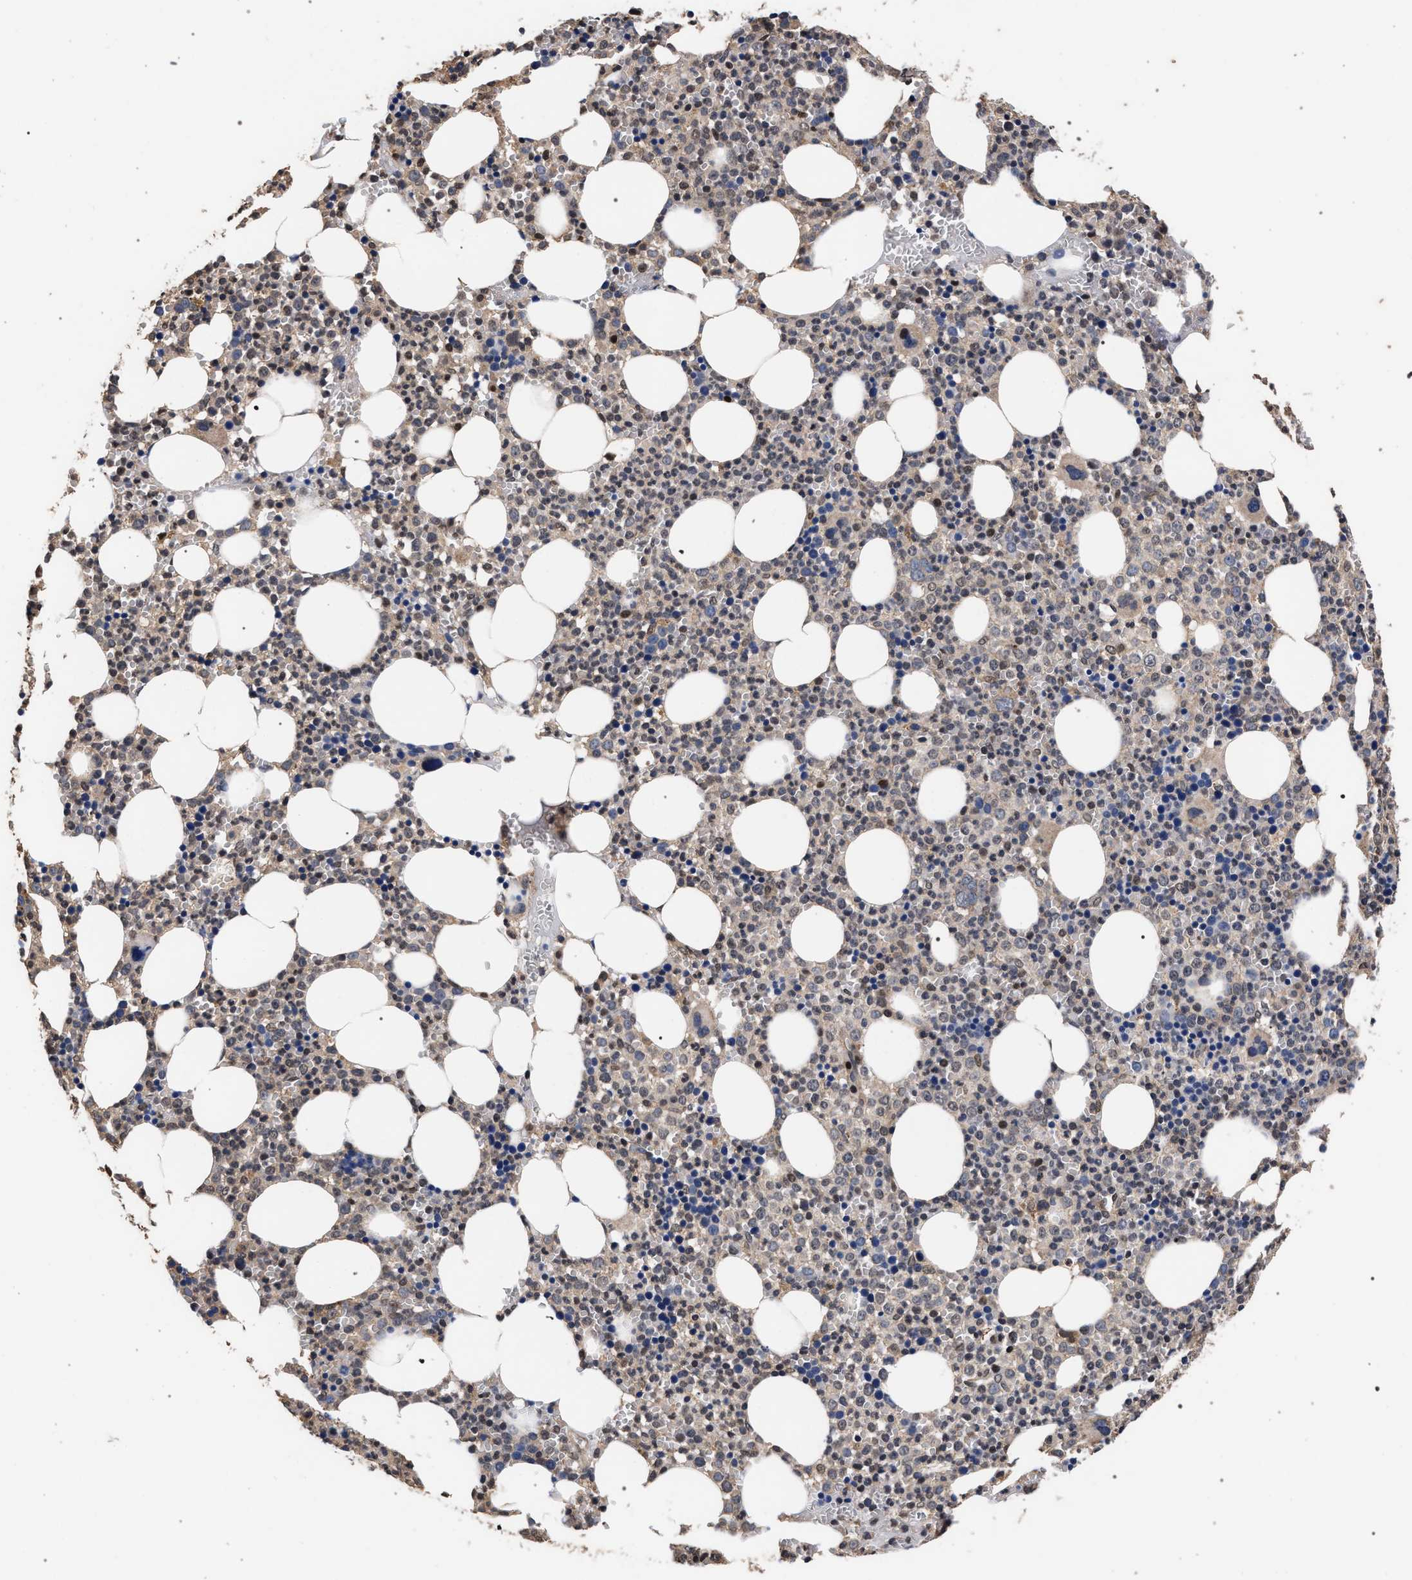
{"staining": {"intensity": "moderate", "quantity": "25%-75%", "location": "cytoplasmic/membranous,nuclear"}, "tissue": "bone marrow", "cell_type": "Hematopoietic cells", "image_type": "normal", "snomed": [{"axis": "morphology", "description": "Normal tissue, NOS"}, {"axis": "morphology", "description": "Inflammation, NOS"}, {"axis": "topography", "description": "Bone marrow"}], "caption": "Human bone marrow stained with a protein marker demonstrates moderate staining in hematopoietic cells.", "gene": "ACOX1", "patient": {"sex": "female", "age": 67}}